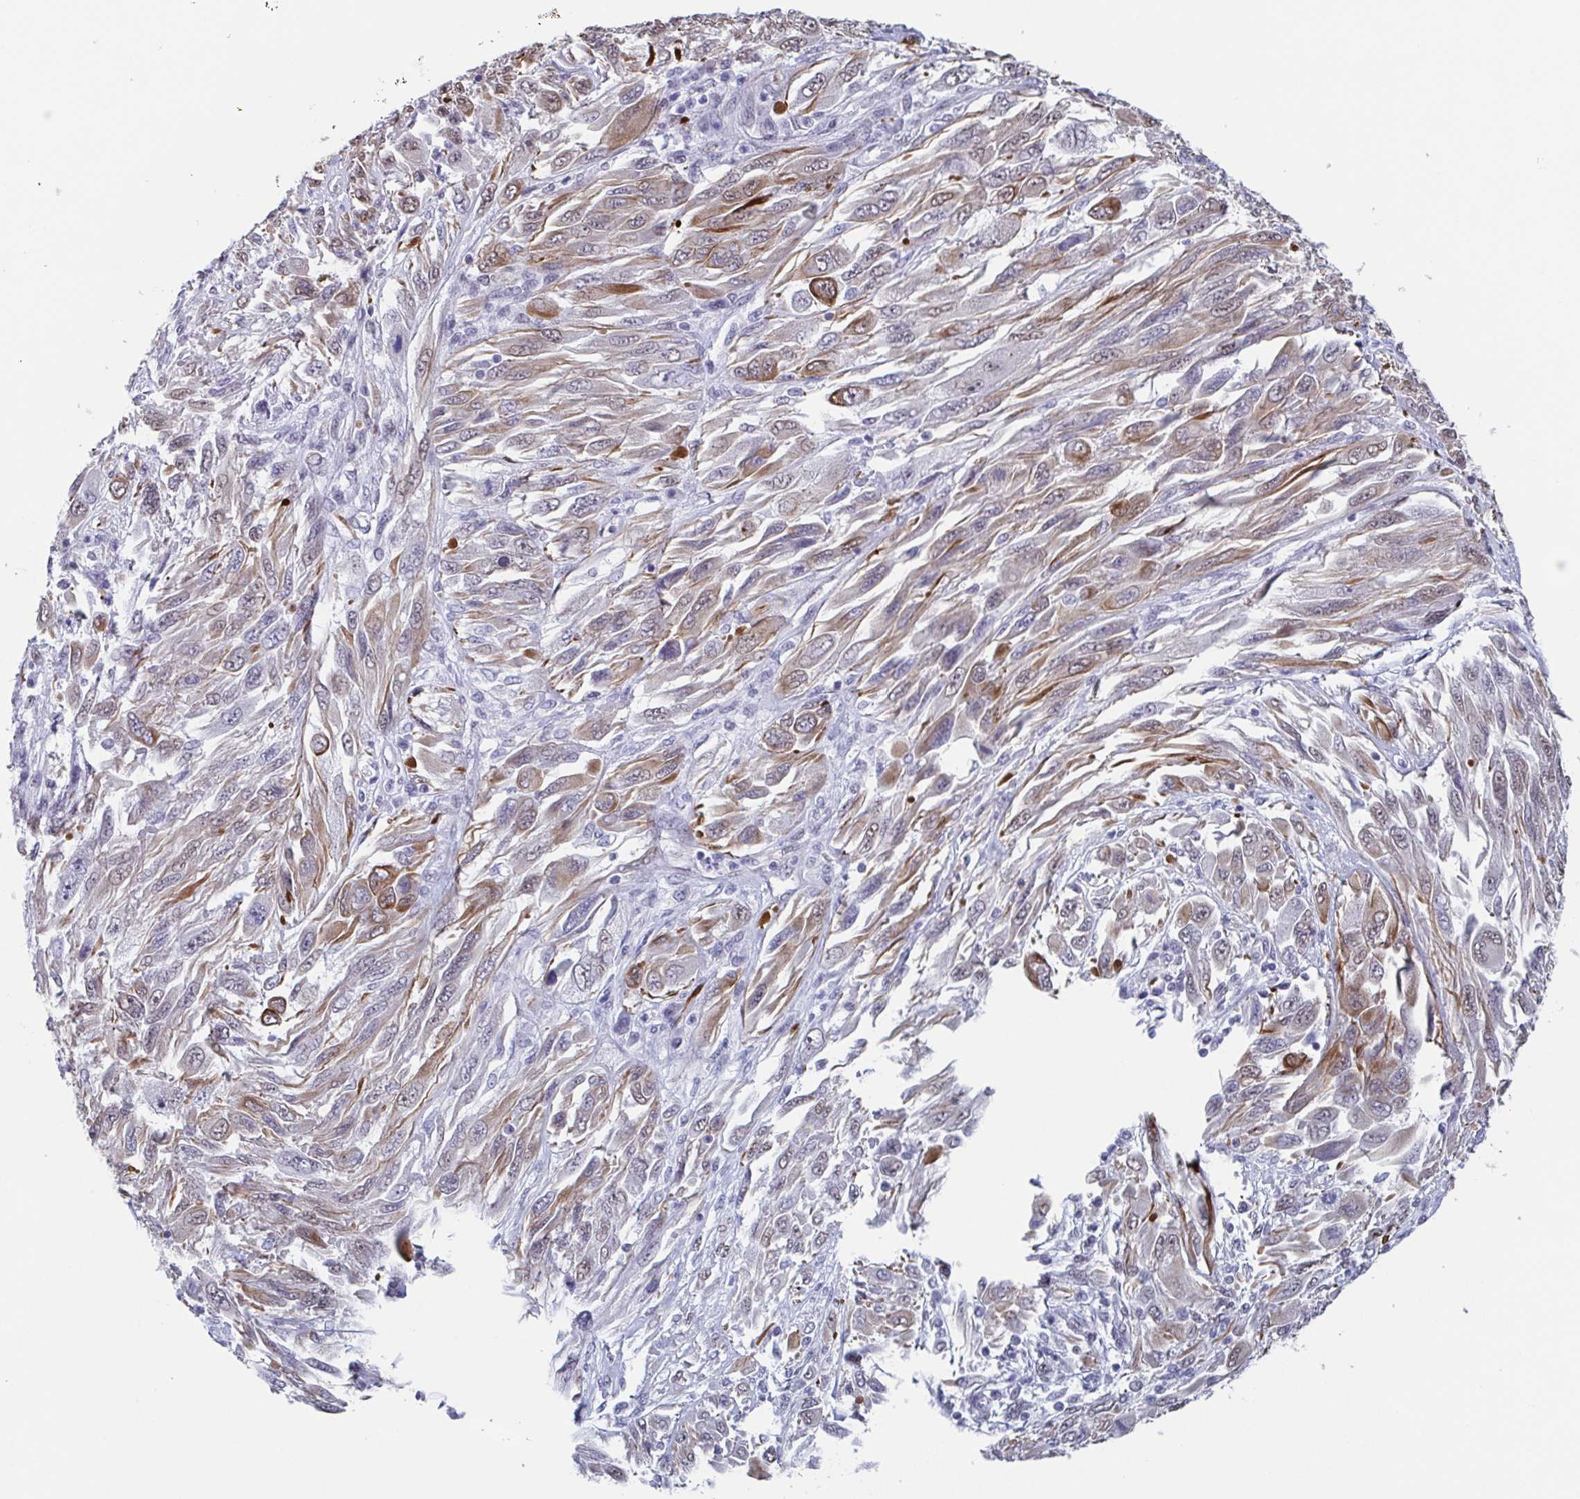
{"staining": {"intensity": "weak", "quantity": "25%-75%", "location": "cytoplasmic/membranous"}, "tissue": "melanoma", "cell_type": "Tumor cells", "image_type": "cancer", "snomed": [{"axis": "morphology", "description": "Malignant melanoma, NOS"}, {"axis": "topography", "description": "Skin"}], "caption": "Malignant melanoma stained with a brown dye displays weak cytoplasmic/membranous positive positivity in approximately 25%-75% of tumor cells.", "gene": "TMEM92", "patient": {"sex": "female", "age": 91}}